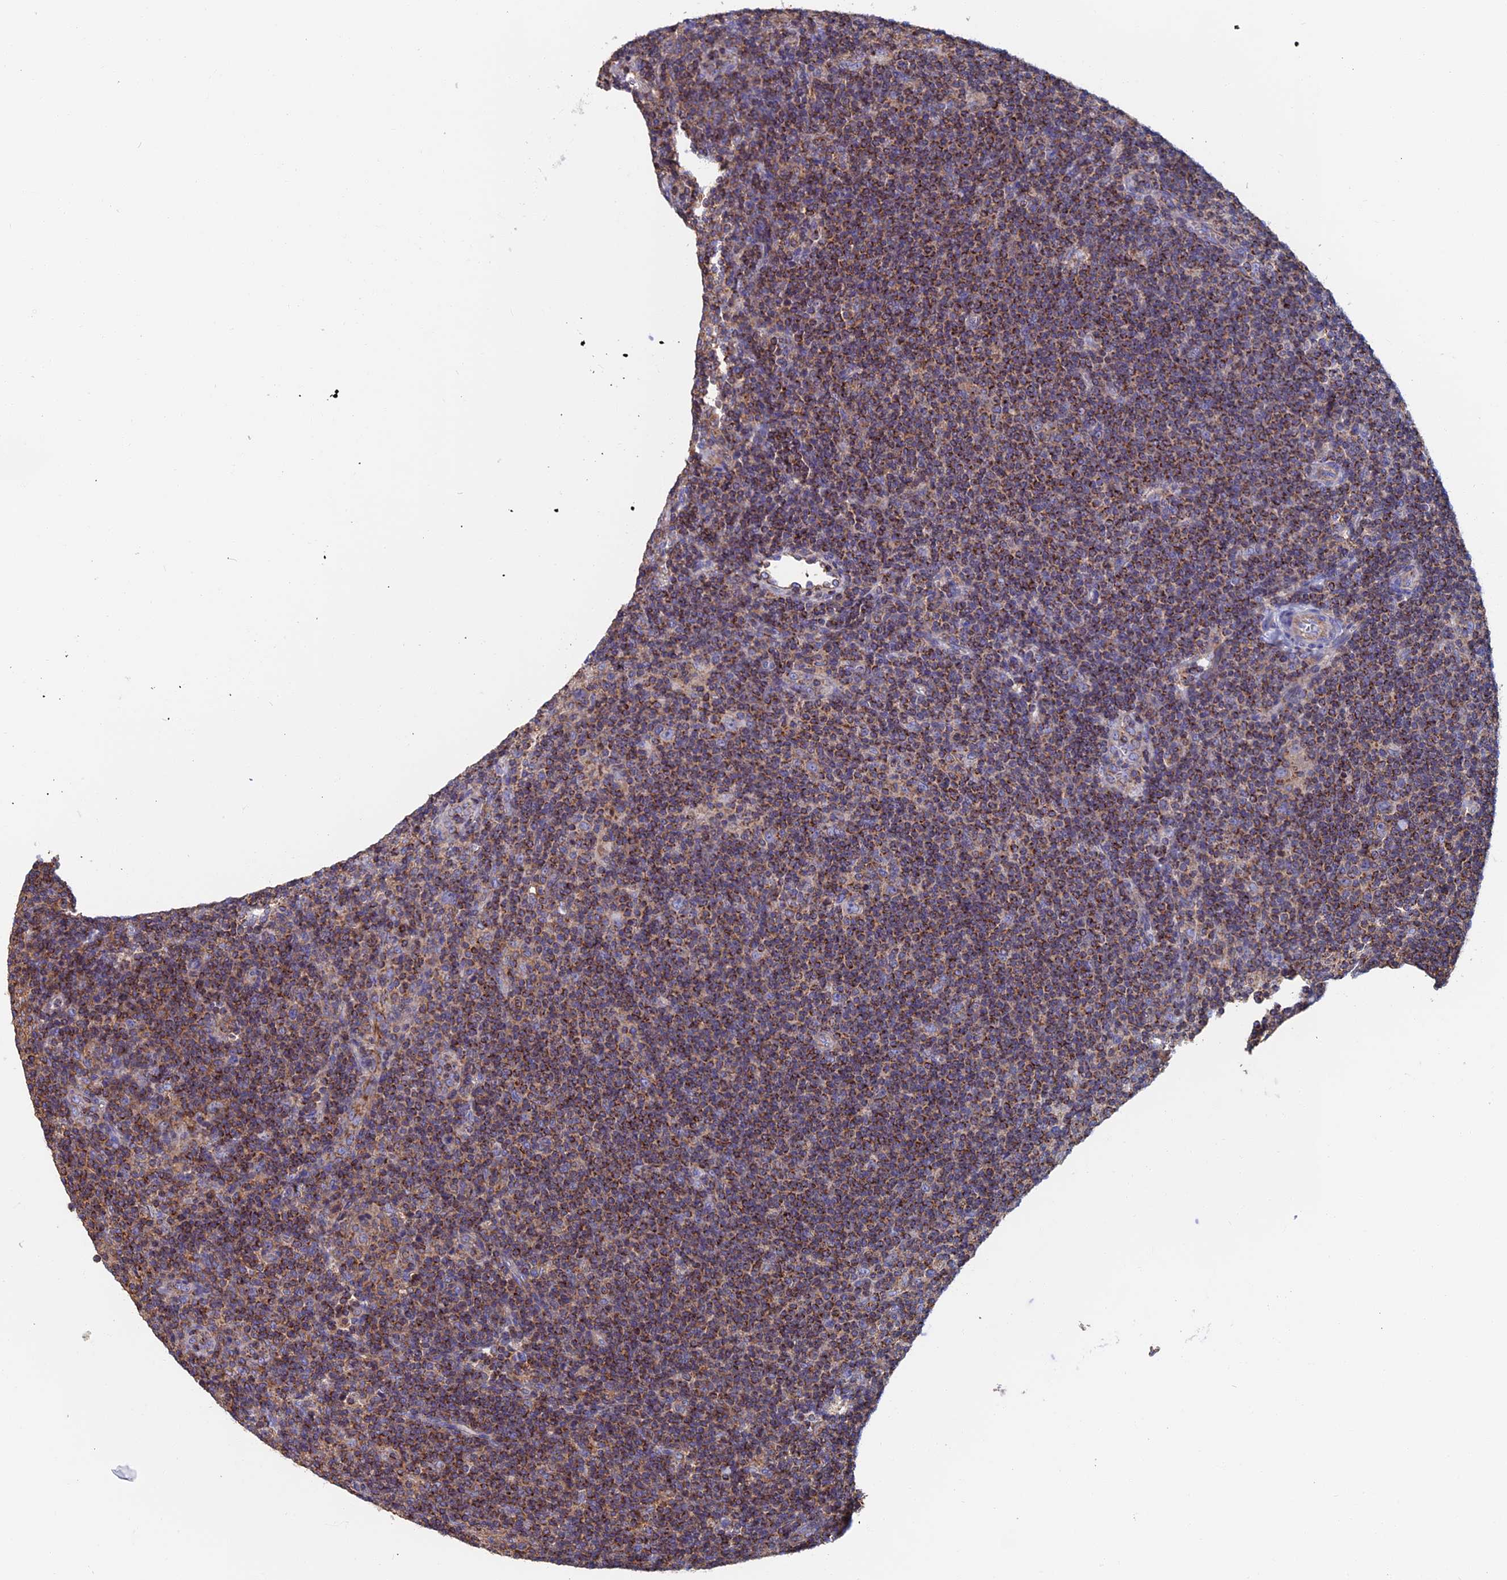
{"staining": {"intensity": "moderate", "quantity": "25%-75%", "location": "cytoplasmic/membranous"}, "tissue": "lymphoma", "cell_type": "Tumor cells", "image_type": "cancer", "snomed": [{"axis": "morphology", "description": "Hodgkin's disease, NOS"}, {"axis": "topography", "description": "Lymph node"}], "caption": "A micrograph showing moderate cytoplasmic/membranous staining in about 25%-75% of tumor cells in lymphoma, as visualized by brown immunohistochemical staining.", "gene": "HSD17B8", "patient": {"sex": "female", "age": 57}}